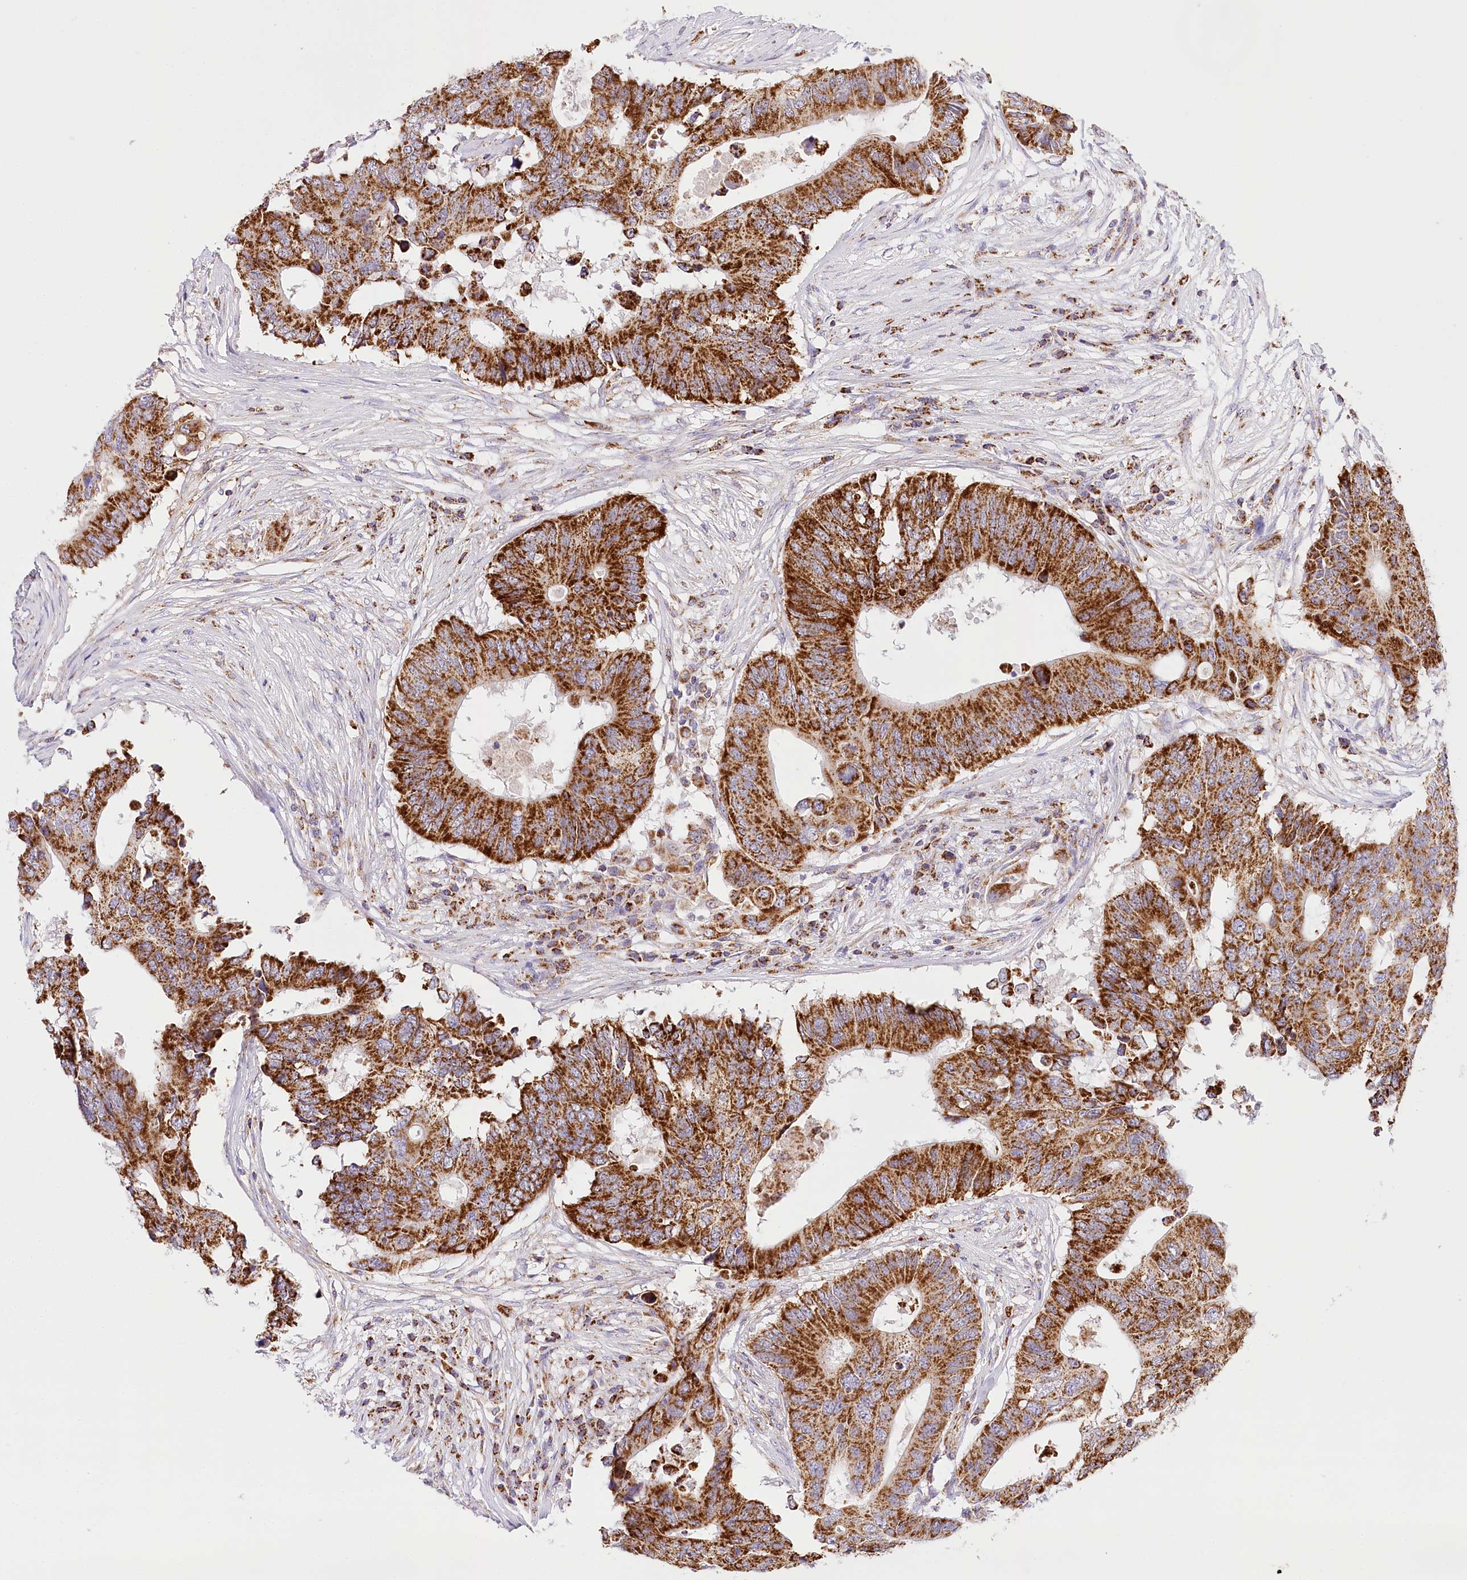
{"staining": {"intensity": "strong", "quantity": ">75%", "location": "cytoplasmic/membranous"}, "tissue": "colorectal cancer", "cell_type": "Tumor cells", "image_type": "cancer", "snomed": [{"axis": "morphology", "description": "Adenocarcinoma, NOS"}, {"axis": "topography", "description": "Colon"}], "caption": "The immunohistochemical stain highlights strong cytoplasmic/membranous positivity in tumor cells of colorectal cancer (adenocarcinoma) tissue.", "gene": "LSS", "patient": {"sex": "male", "age": 71}}